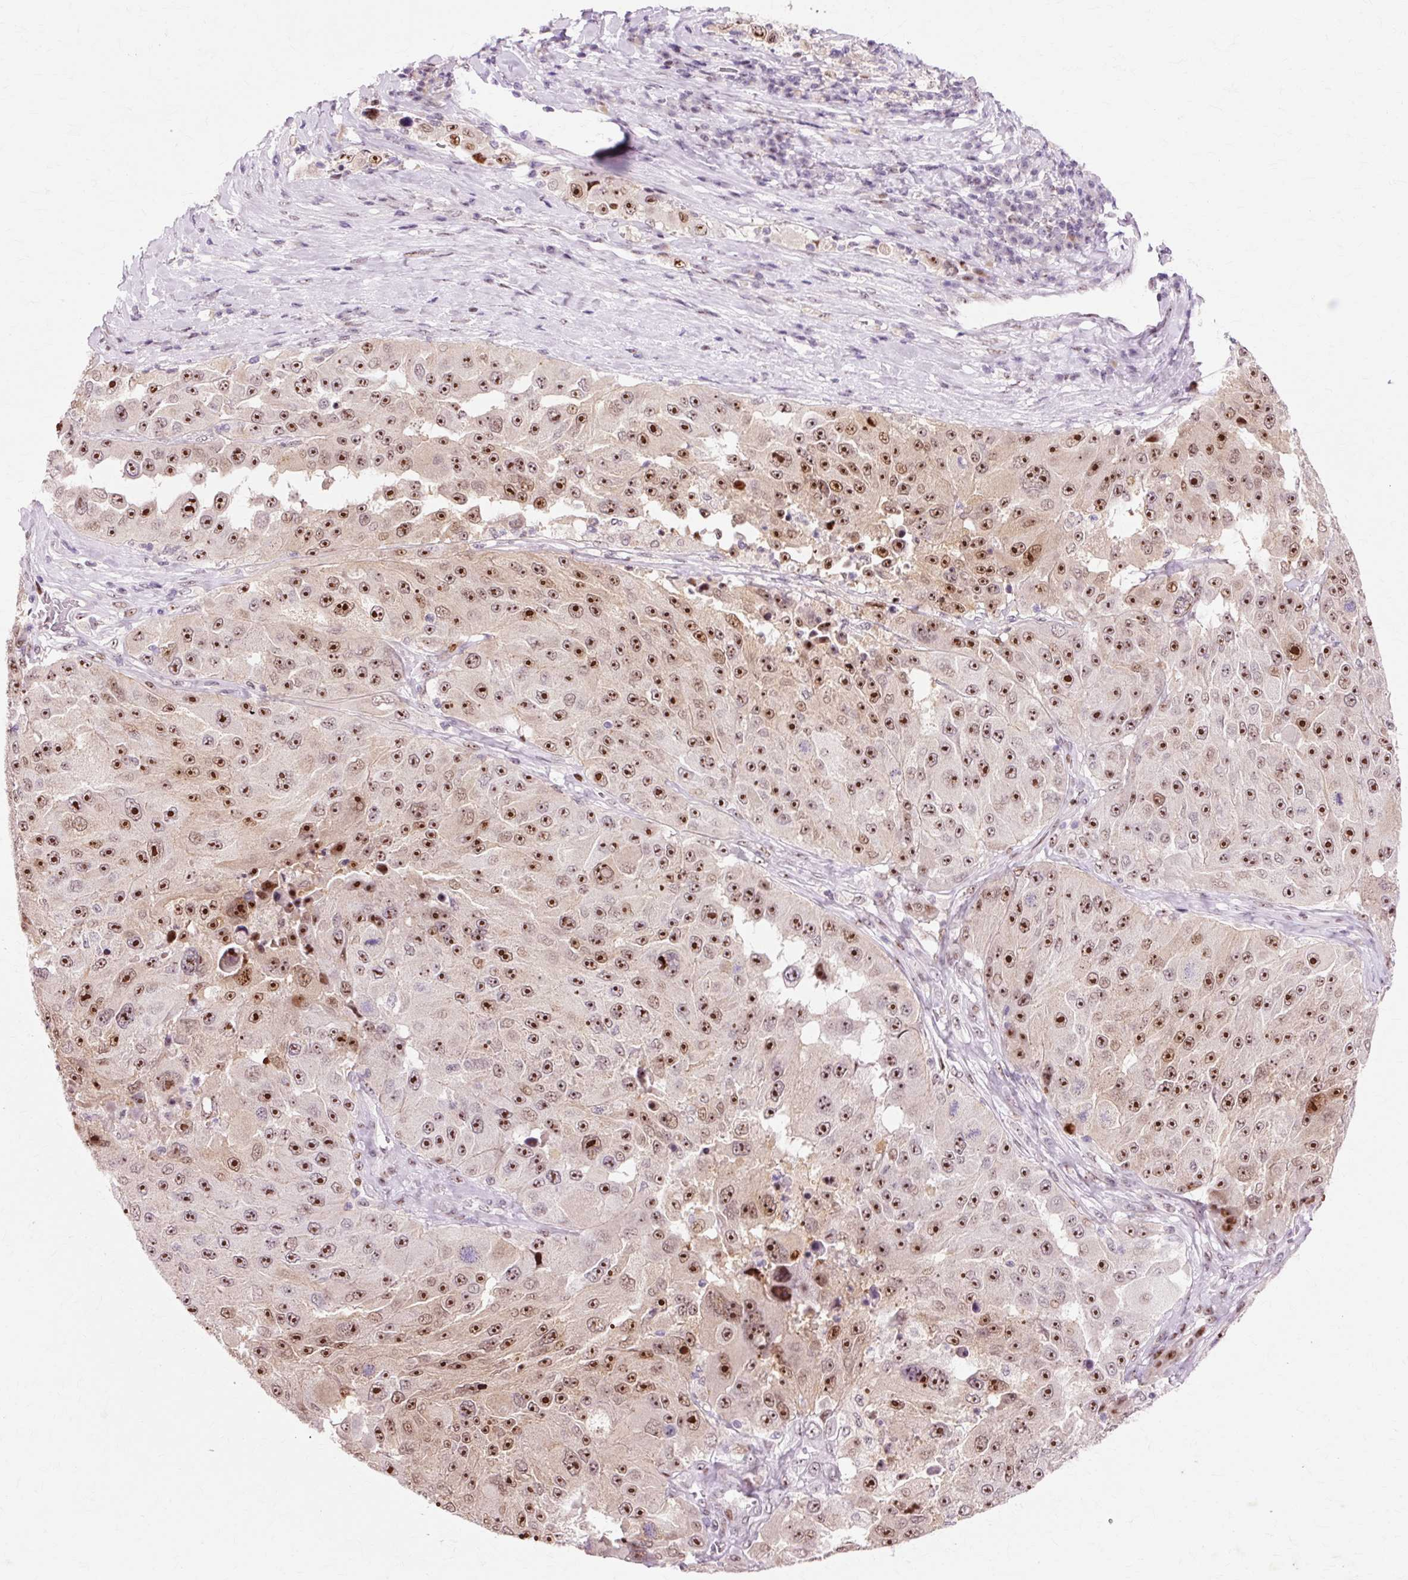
{"staining": {"intensity": "strong", "quantity": ">75%", "location": "nuclear"}, "tissue": "melanoma", "cell_type": "Tumor cells", "image_type": "cancer", "snomed": [{"axis": "morphology", "description": "Malignant melanoma, Metastatic site"}, {"axis": "topography", "description": "Lymph node"}], "caption": "About >75% of tumor cells in melanoma reveal strong nuclear protein positivity as visualized by brown immunohistochemical staining.", "gene": "MACROD2", "patient": {"sex": "male", "age": 62}}